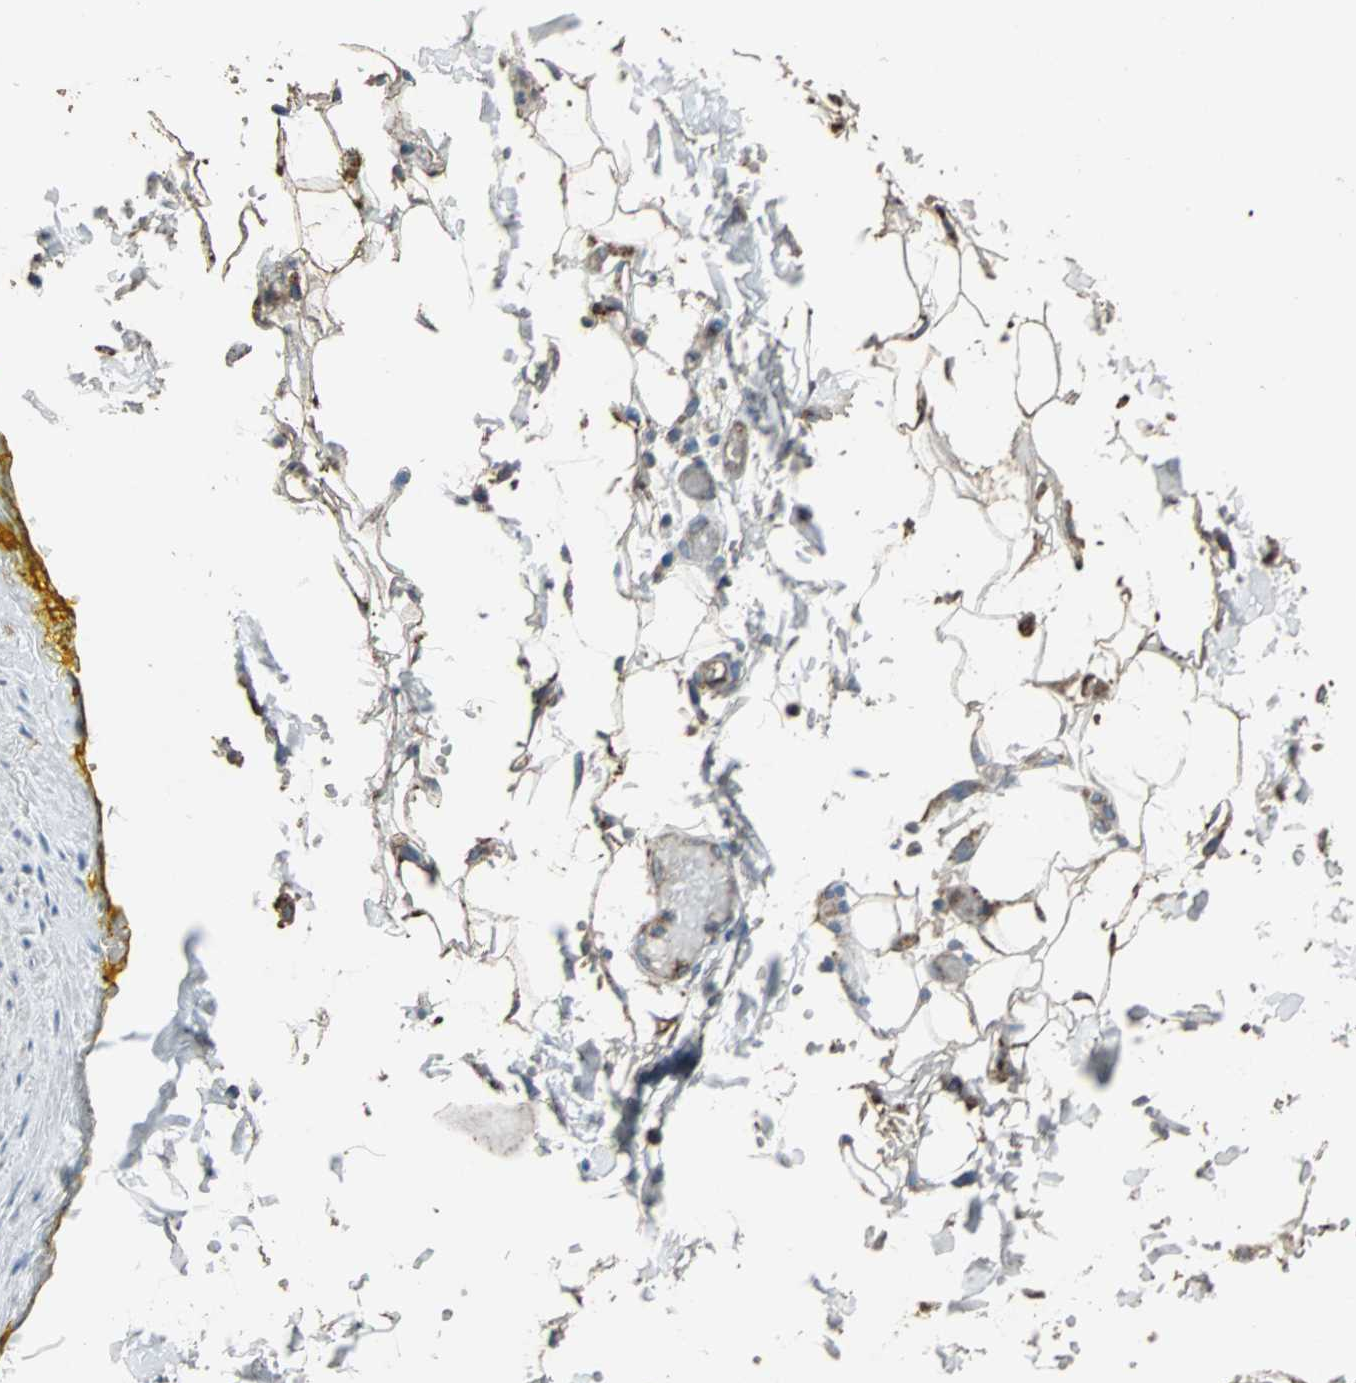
{"staining": {"intensity": "strong", "quantity": ">75%", "location": "cytoplasmic/membranous"}, "tissue": "salivary gland", "cell_type": "Glandular cells", "image_type": "normal", "snomed": [{"axis": "morphology", "description": "Normal tissue, NOS"}, {"axis": "topography", "description": "Skeletal muscle"}, {"axis": "topography", "description": "Oral tissue"}, {"axis": "topography", "description": "Salivary gland"}, {"axis": "topography", "description": "Peripheral nerve tissue"}], "caption": "Immunohistochemistry (IHC) micrograph of normal salivary gland stained for a protein (brown), which exhibits high levels of strong cytoplasmic/membranous positivity in about >75% of glandular cells.", "gene": "F11R", "patient": {"sex": "male", "age": 54}}